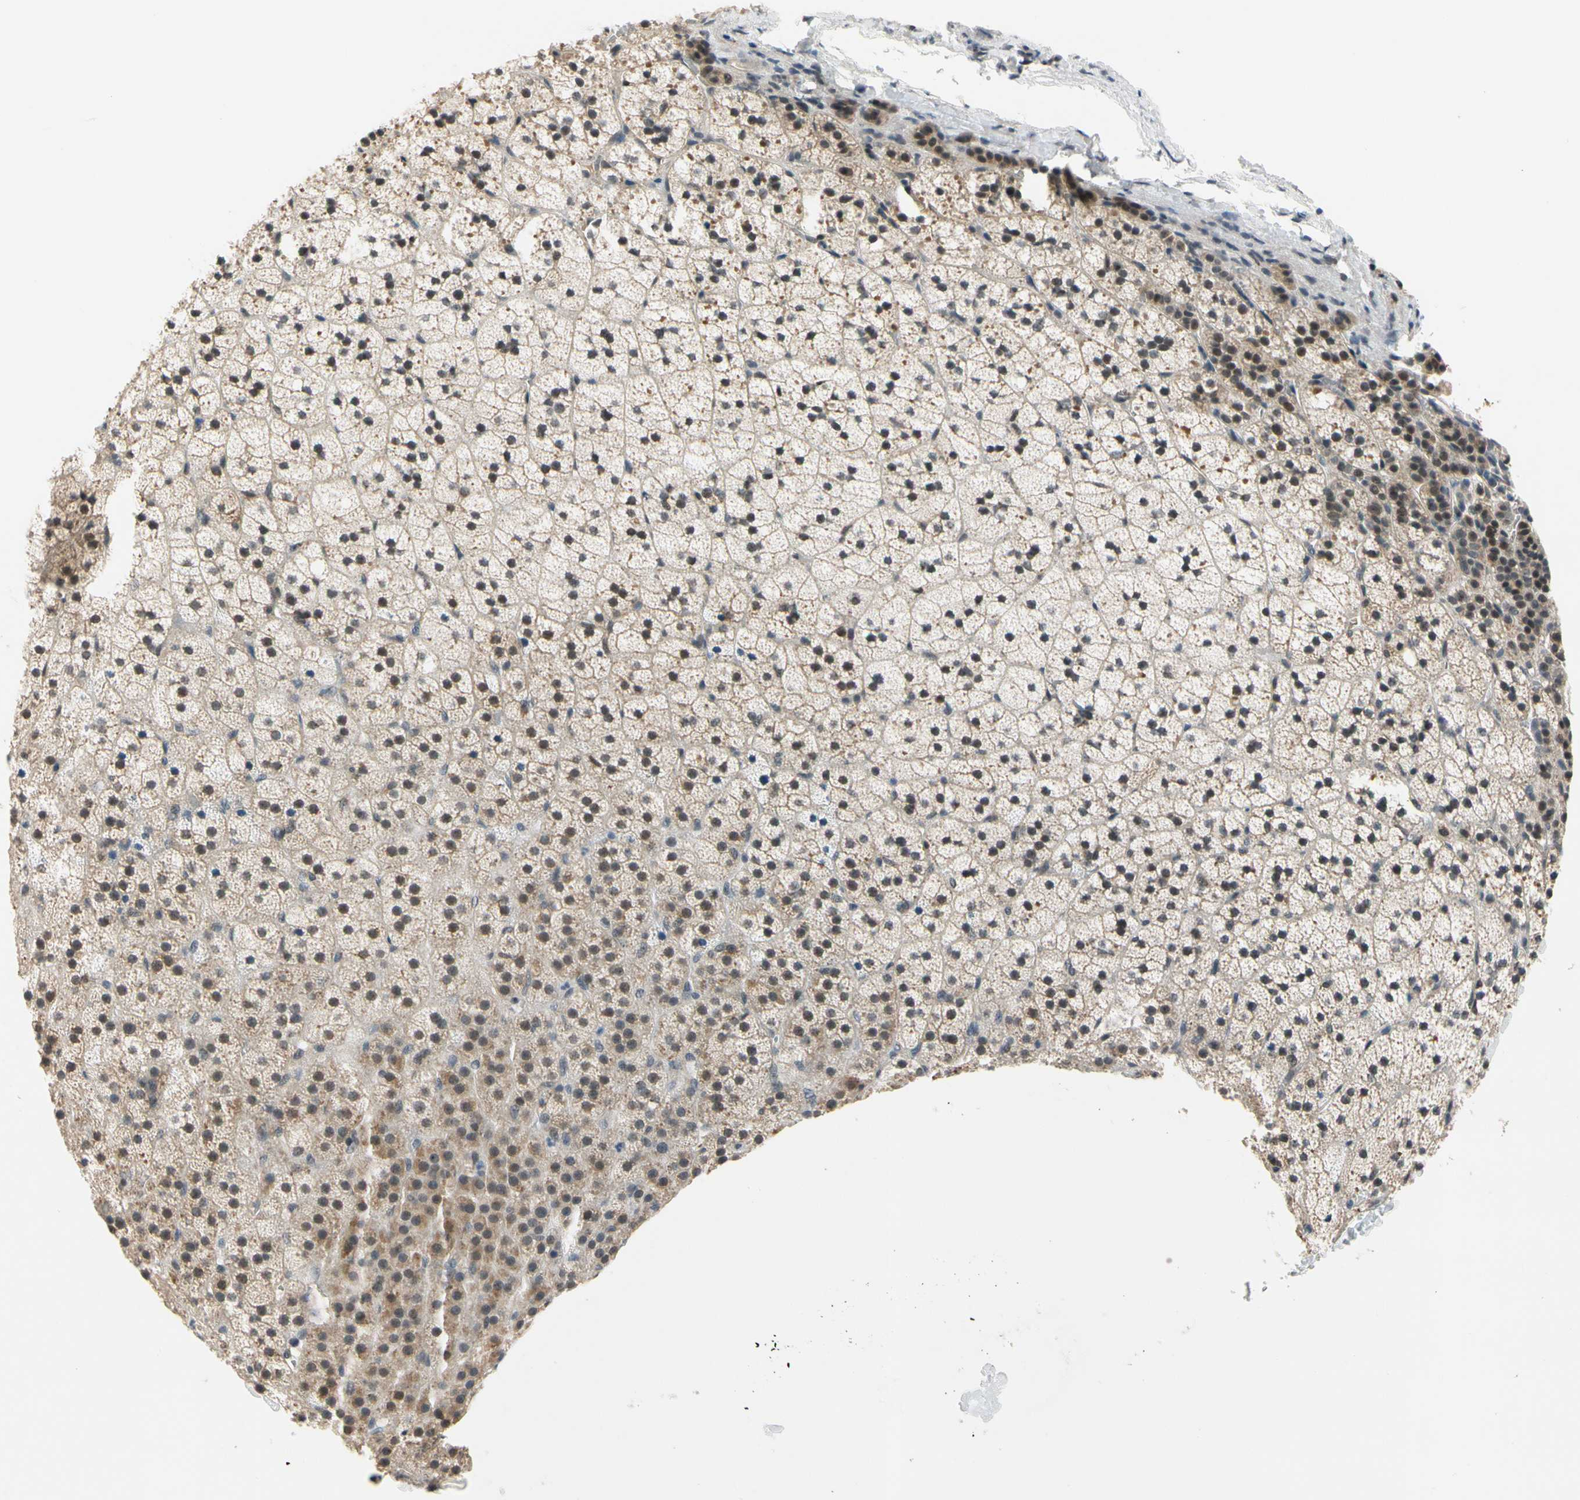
{"staining": {"intensity": "strong", "quantity": ">75%", "location": "cytoplasmic/membranous"}, "tissue": "adrenal gland", "cell_type": "Glandular cells", "image_type": "normal", "snomed": [{"axis": "morphology", "description": "Normal tissue, NOS"}, {"axis": "topography", "description": "Adrenal gland"}], "caption": "DAB (3,3'-diaminobenzidine) immunohistochemical staining of normal human adrenal gland exhibits strong cytoplasmic/membranous protein expression in approximately >75% of glandular cells.", "gene": "TAF12", "patient": {"sex": "male", "age": 35}}